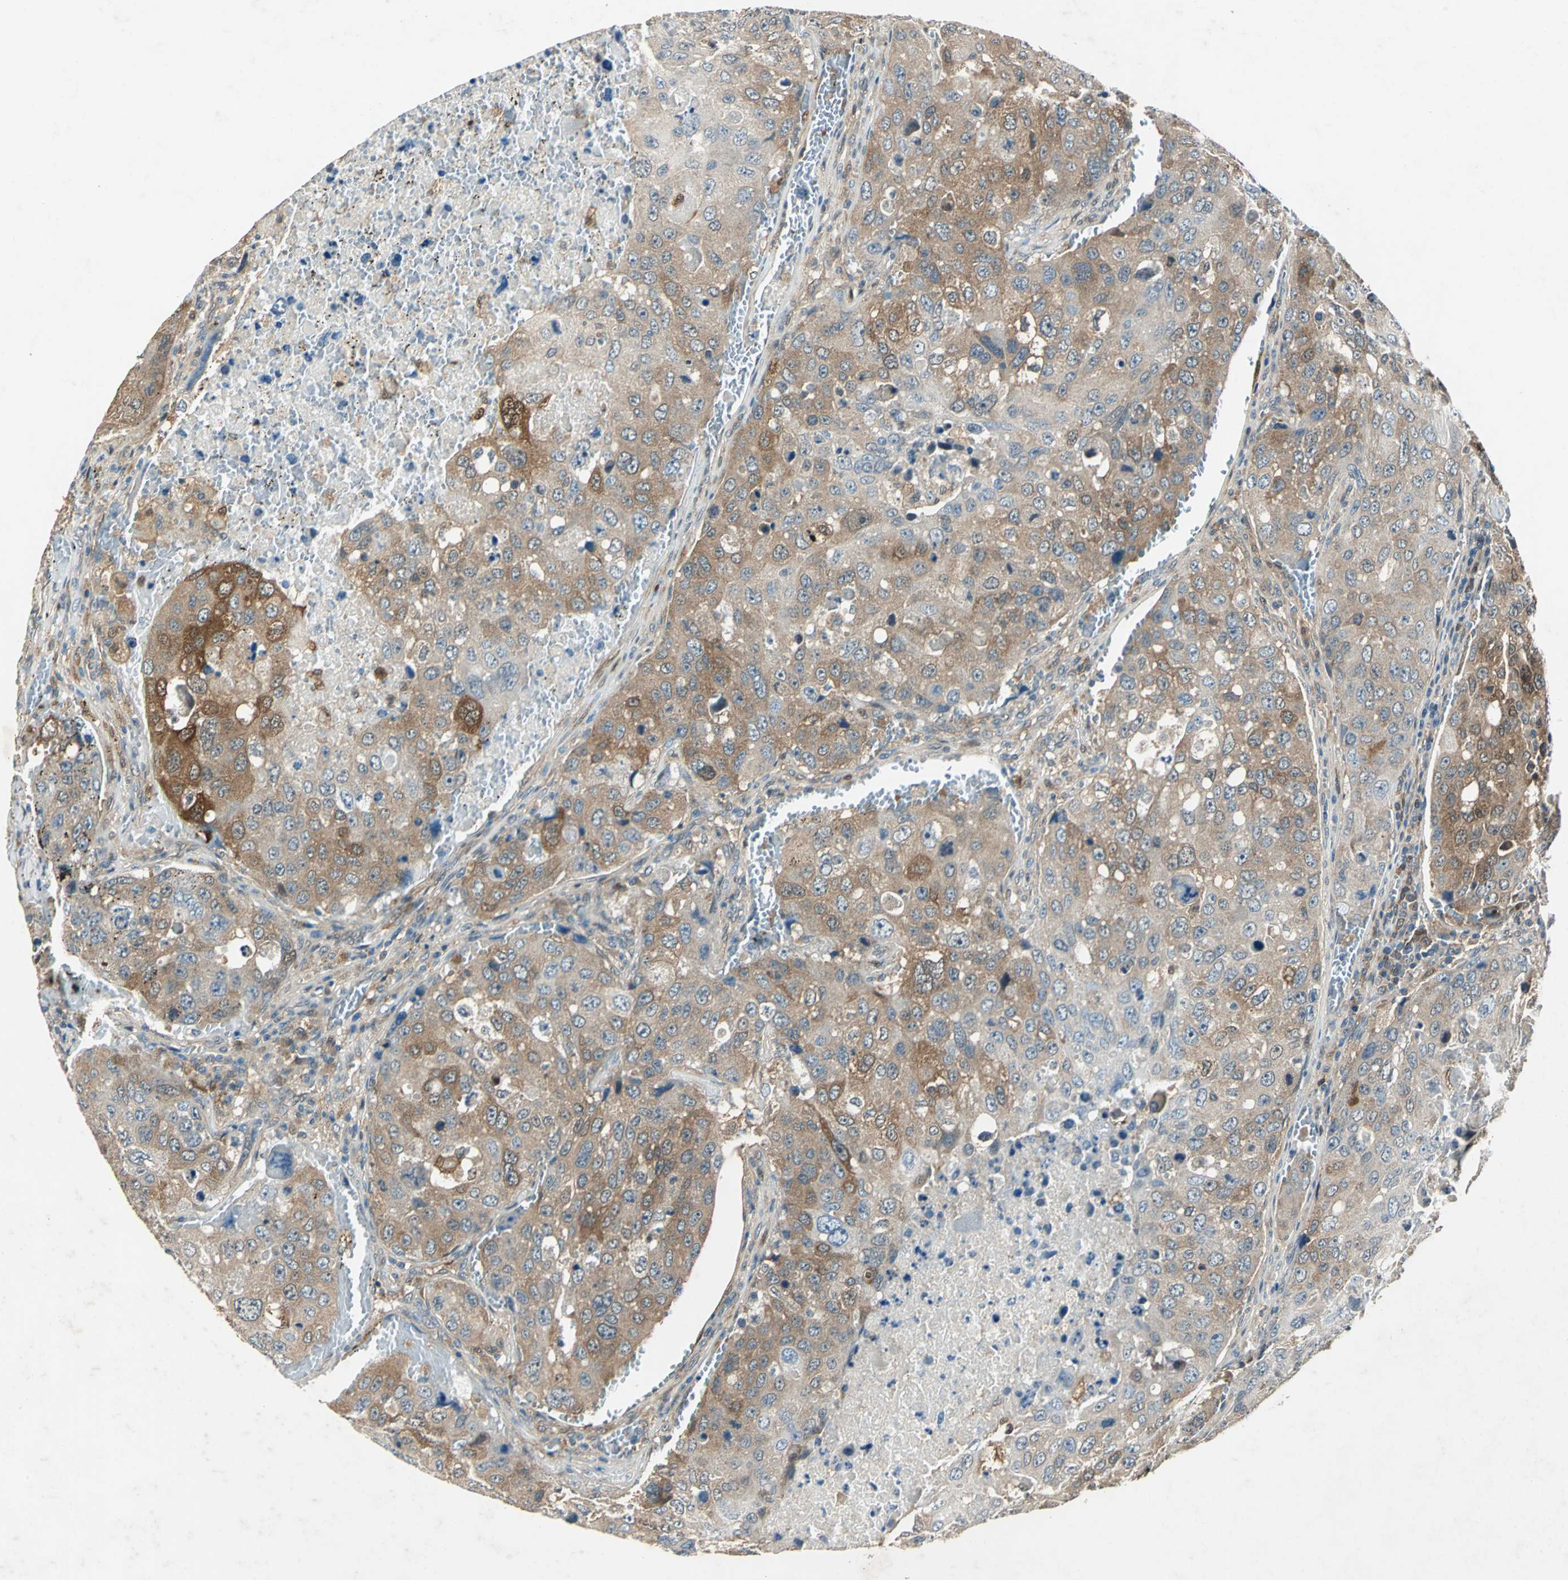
{"staining": {"intensity": "moderate", "quantity": ">75%", "location": "cytoplasmic/membranous"}, "tissue": "urothelial cancer", "cell_type": "Tumor cells", "image_type": "cancer", "snomed": [{"axis": "morphology", "description": "Urothelial carcinoma, High grade"}, {"axis": "topography", "description": "Lymph node"}, {"axis": "topography", "description": "Urinary bladder"}], "caption": "Immunohistochemical staining of urothelial cancer reveals medium levels of moderate cytoplasmic/membranous positivity in approximately >75% of tumor cells. The staining was performed using DAB (3,3'-diaminobenzidine), with brown indicating positive protein expression. Nuclei are stained blue with hematoxylin.", "gene": "RRM2B", "patient": {"sex": "male", "age": 51}}